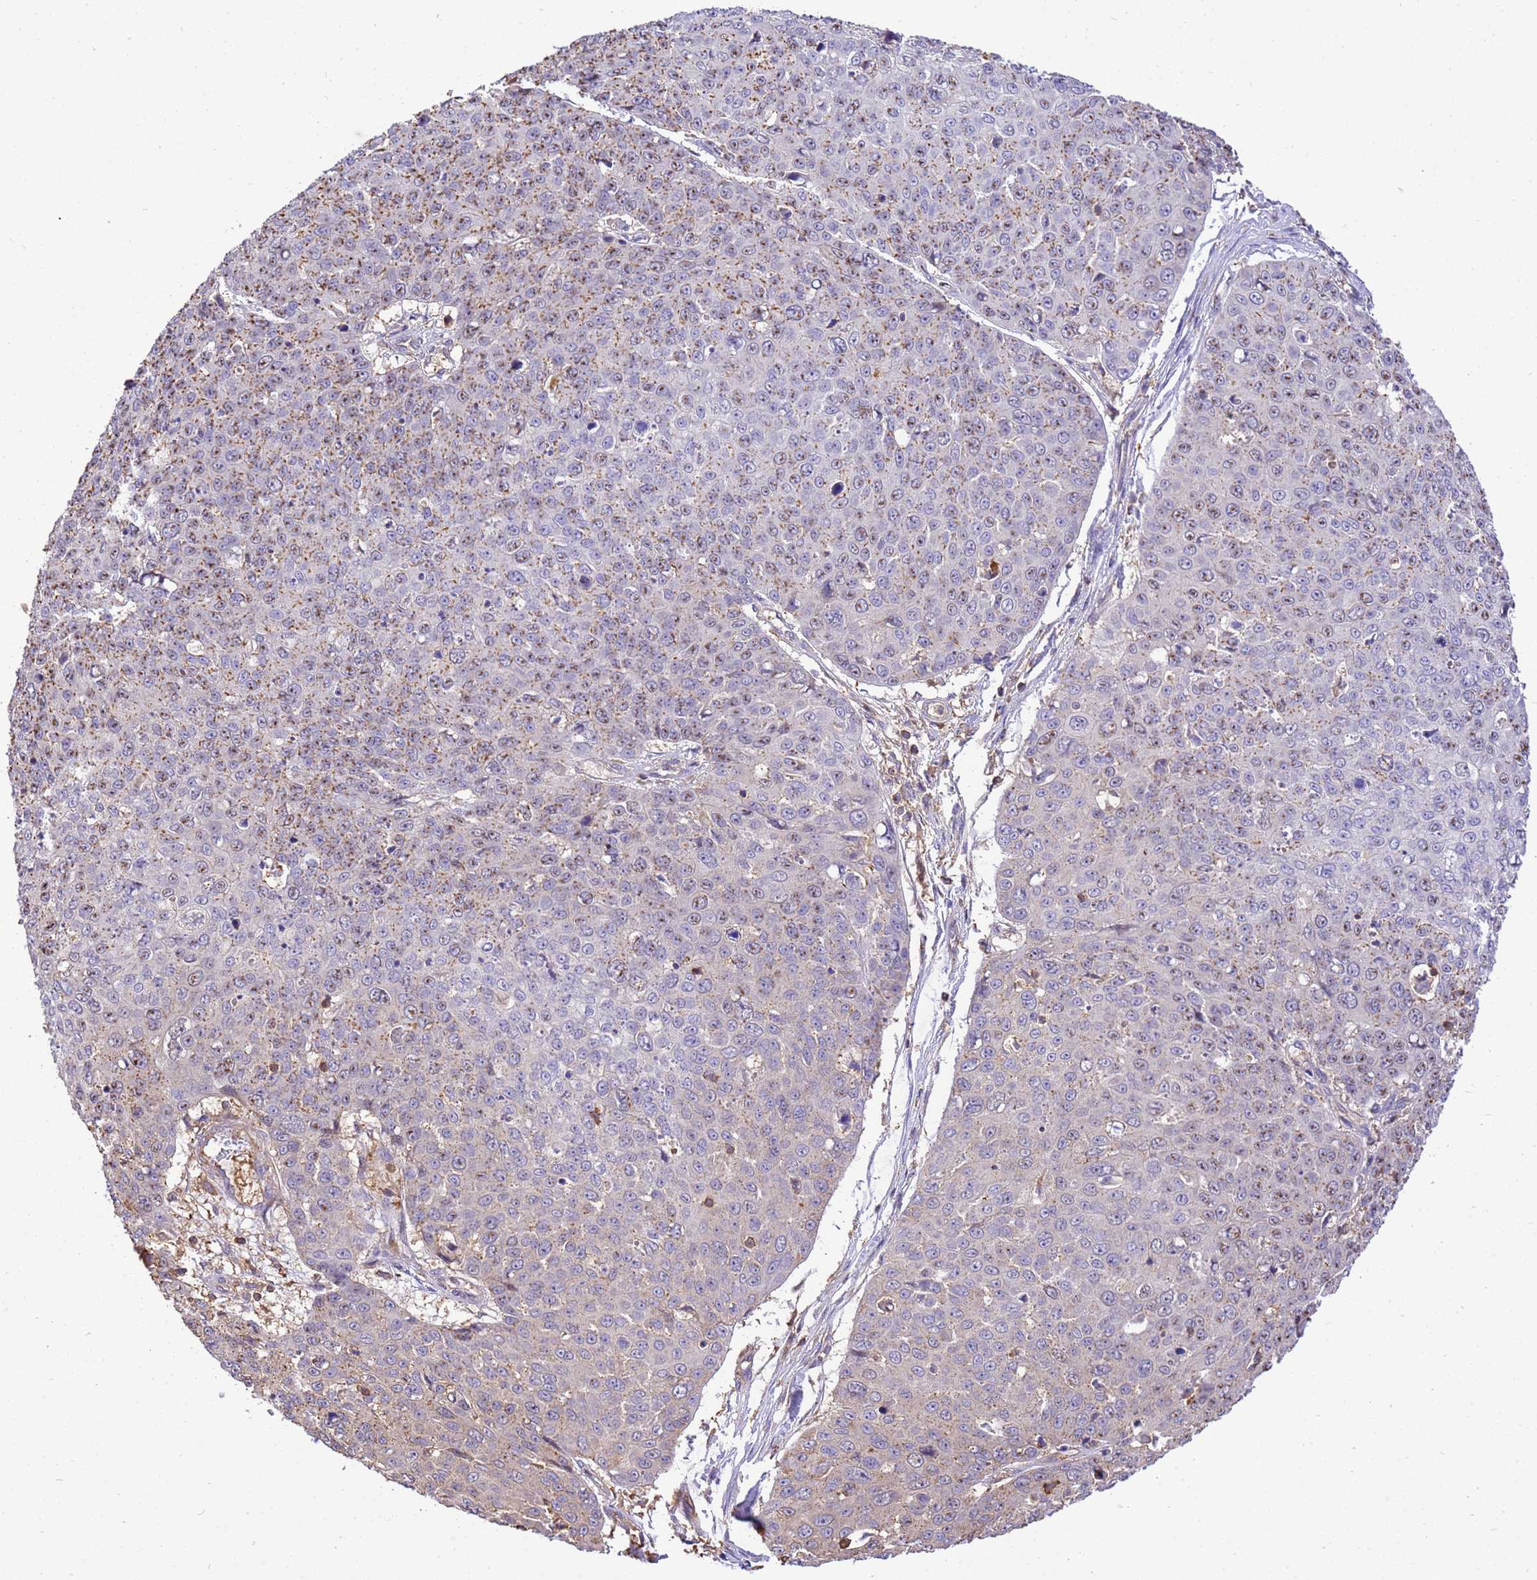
{"staining": {"intensity": "moderate", "quantity": "25%-75%", "location": "cytoplasmic/membranous"}, "tissue": "skin cancer", "cell_type": "Tumor cells", "image_type": "cancer", "snomed": [{"axis": "morphology", "description": "Squamous cell carcinoma, NOS"}, {"axis": "topography", "description": "Skin"}], "caption": "Moderate cytoplasmic/membranous positivity for a protein is seen in approximately 25%-75% of tumor cells of skin squamous cell carcinoma using immunohistochemistry (IHC).", "gene": "WDR64", "patient": {"sex": "male", "age": 71}}